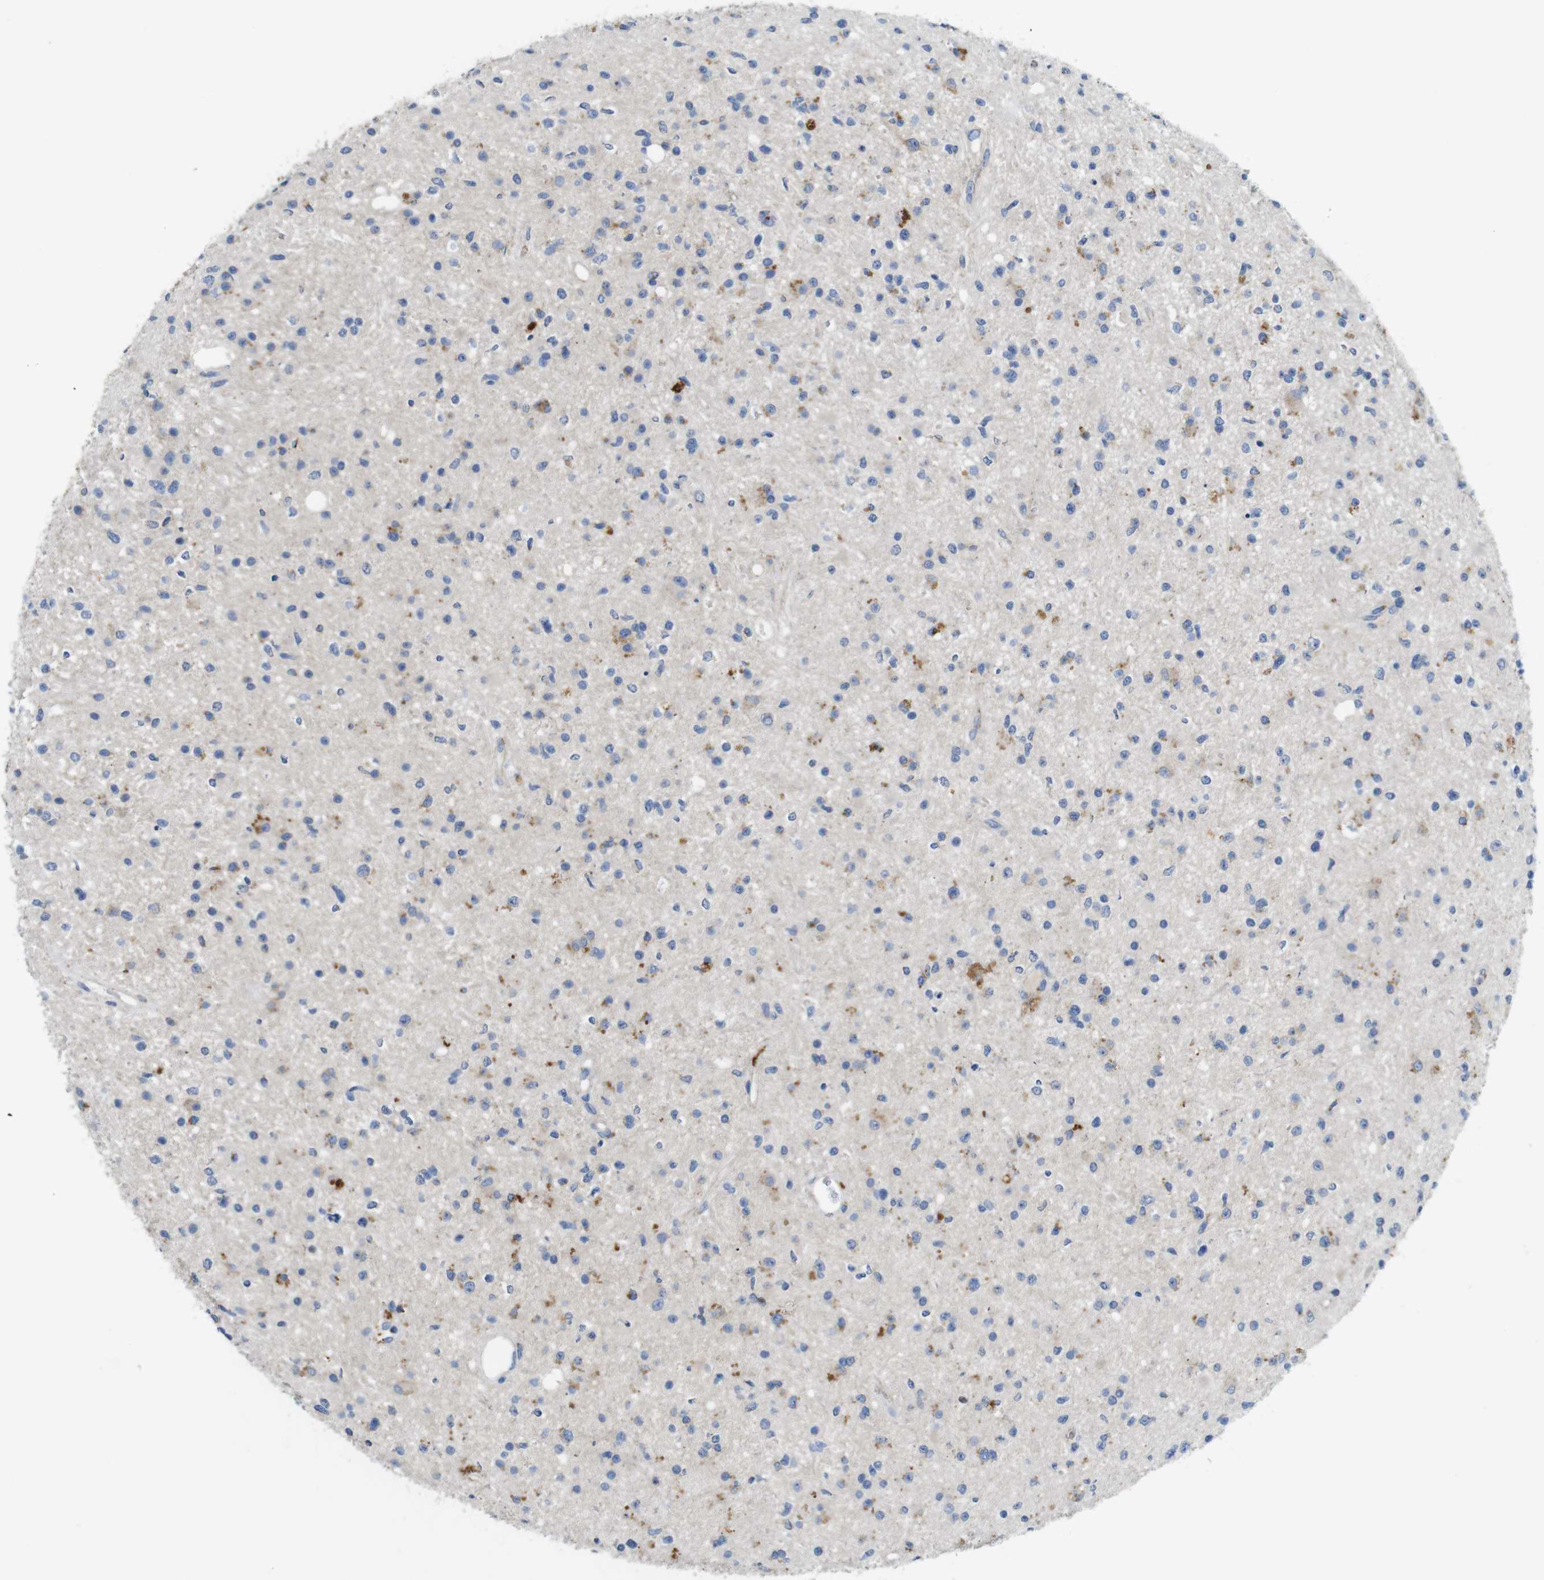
{"staining": {"intensity": "weak", "quantity": "<25%", "location": "cytoplasmic/membranous"}, "tissue": "glioma", "cell_type": "Tumor cells", "image_type": "cancer", "snomed": [{"axis": "morphology", "description": "Glioma, malignant, High grade"}, {"axis": "topography", "description": "Brain"}], "caption": "Glioma stained for a protein using IHC shows no expression tumor cells.", "gene": "NHLRC3", "patient": {"sex": "male", "age": 33}}